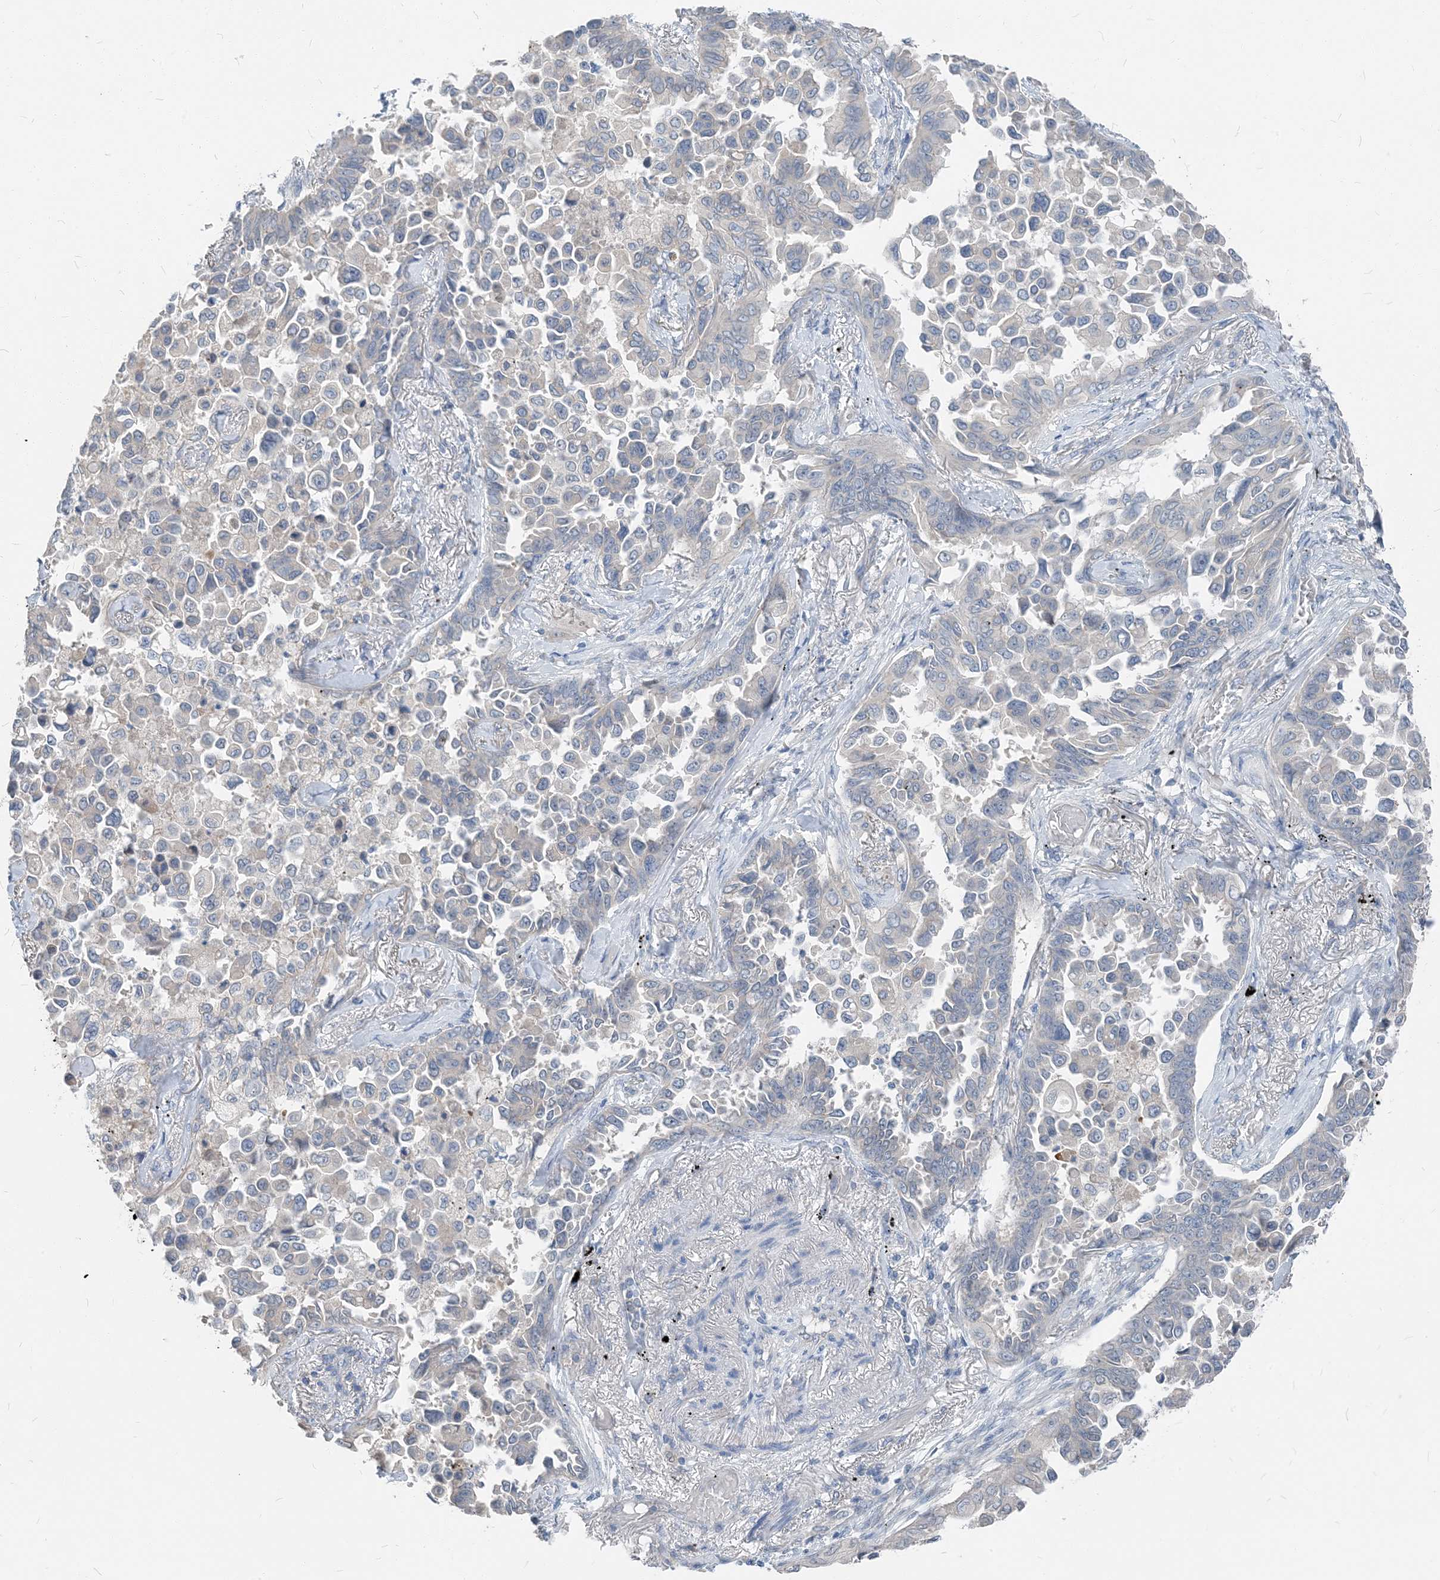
{"staining": {"intensity": "negative", "quantity": "none", "location": "none"}, "tissue": "lung cancer", "cell_type": "Tumor cells", "image_type": "cancer", "snomed": [{"axis": "morphology", "description": "Adenocarcinoma, NOS"}, {"axis": "topography", "description": "Lung"}], "caption": "Immunohistochemical staining of lung cancer (adenocarcinoma) reveals no significant staining in tumor cells.", "gene": "NCOA7", "patient": {"sex": "female", "age": 67}}